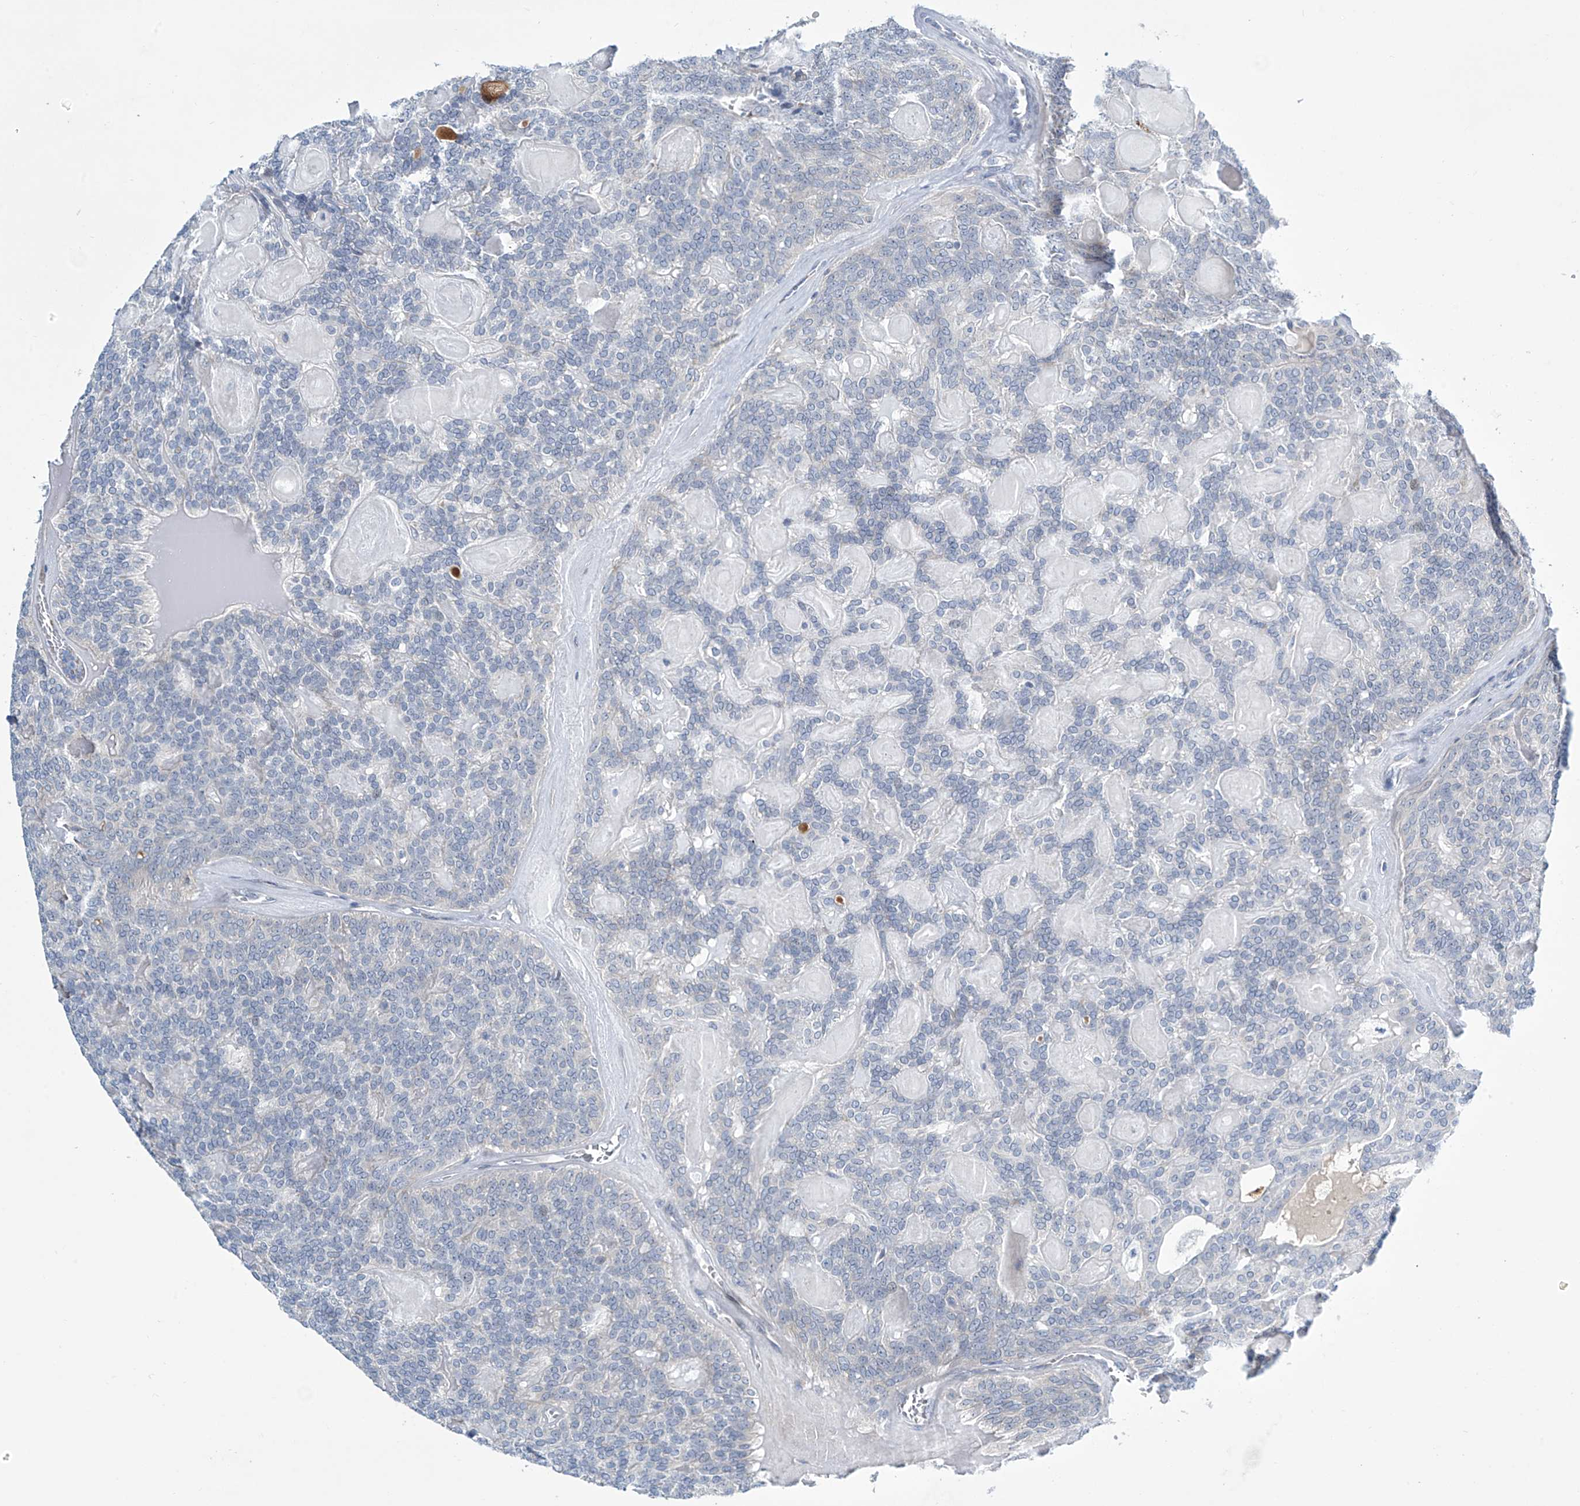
{"staining": {"intensity": "negative", "quantity": "none", "location": "none"}, "tissue": "head and neck cancer", "cell_type": "Tumor cells", "image_type": "cancer", "snomed": [{"axis": "morphology", "description": "Adenocarcinoma, NOS"}, {"axis": "topography", "description": "Head-Neck"}], "caption": "Adenocarcinoma (head and neck) was stained to show a protein in brown. There is no significant positivity in tumor cells.", "gene": "TRIM60", "patient": {"sex": "male", "age": 66}}